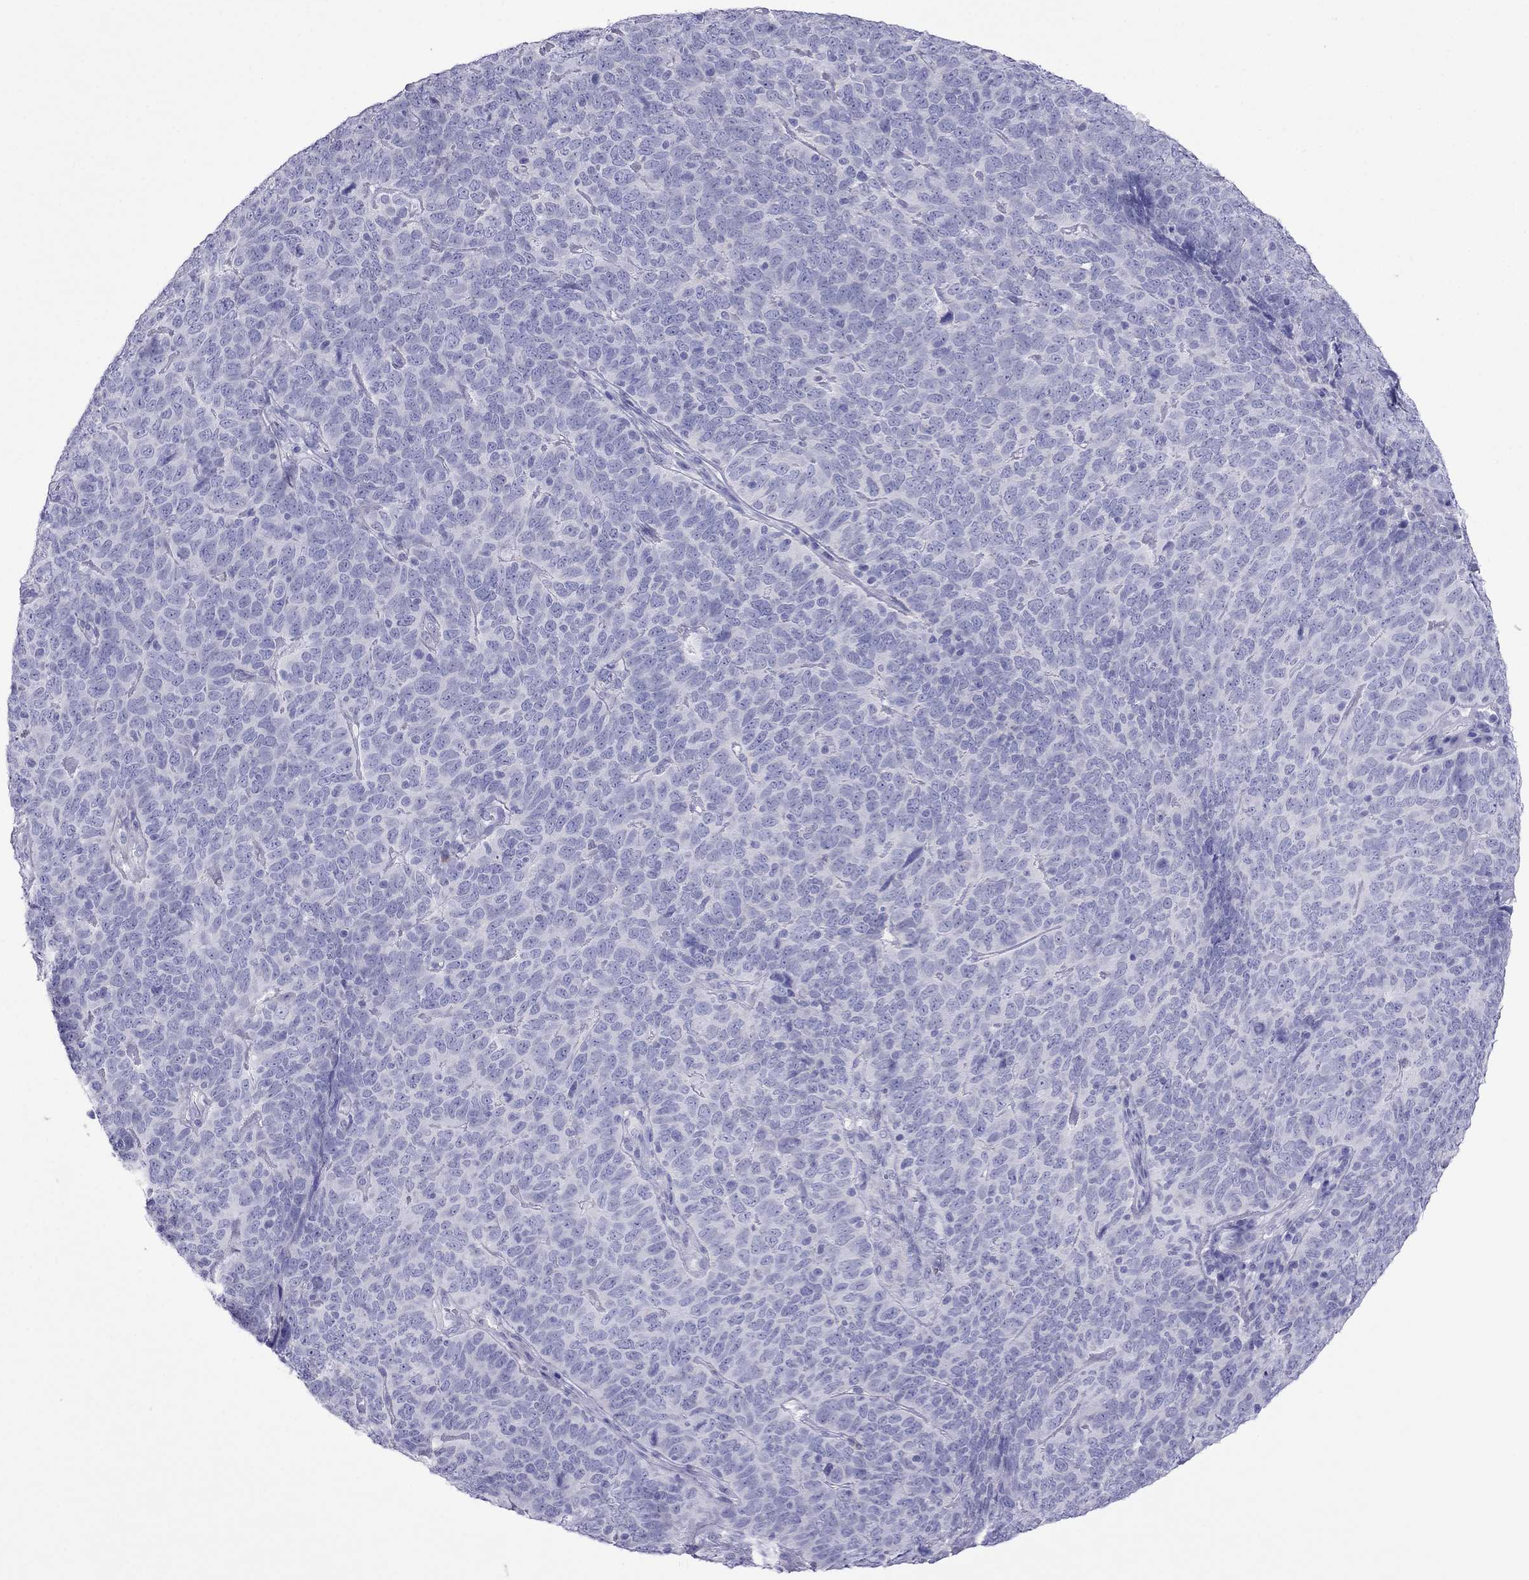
{"staining": {"intensity": "negative", "quantity": "none", "location": "none"}, "tissue": "skin cancer", "cell_type": "Tumor cells", "image_type": "cancer", "snomed": [{"axis": "morphology", "description": "Squamous cell carcinoma, NOS"}, {"axis": "topography", "description": "Skin"}, {"axis": "topography", "description": "Anal"}], "caption": "A high-resolution photomicrograph shows immunohistochemistry (IHC) staining of skin cancer (squamous cell carcinoma), which displays no significant positivity in tumor cells. The staining was performed using DAB to visualize the protein expression in brown, while the nuclei were stained in blue with hematoxylin (Magnification: 20x).", "gene": "PCDHA6", "patient": {"sex": "female", "age": 51}}